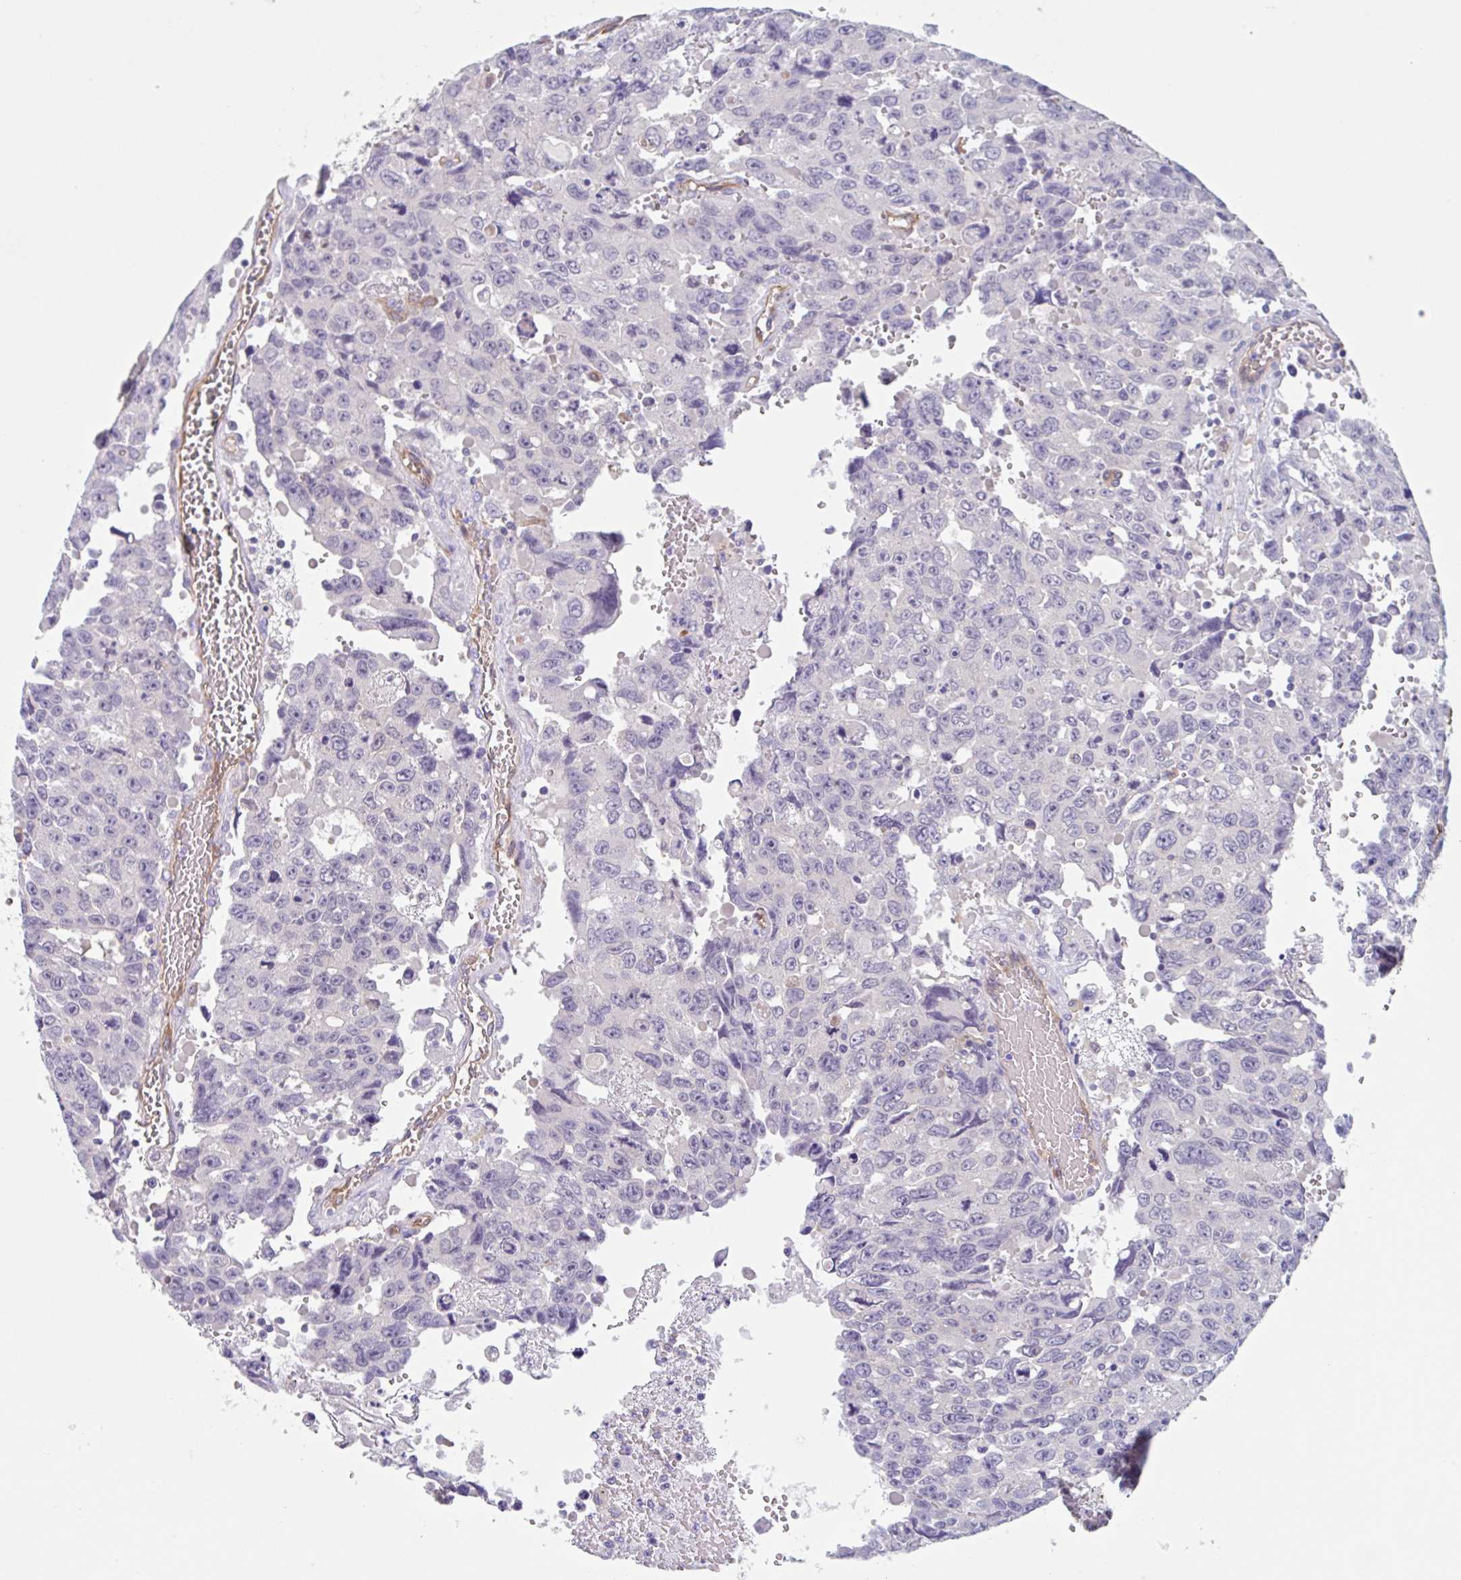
{"staining": {"intensity": "negative", "quantity": "none", "location": "none"}, "tissue": "testis cancer", "cell_type": "Tumor cells", "image_type": "cancer", "snomed": [{"axis": "morphology", "description": "Seminoma, NOS"}, {"axis": "topography", "description": "Testis"}], "caption": "Immunohistochemistry (IHC) of human seminoma (testis) displays no expression in tumor cells. The staining was performed using DAB to visualize the protein expression in brown, while the nuclei were stained in blue with hematoxylin (Magnification: 20x).", "gene": "EHD4", "patient": {"sex": "male", "age": 26}}